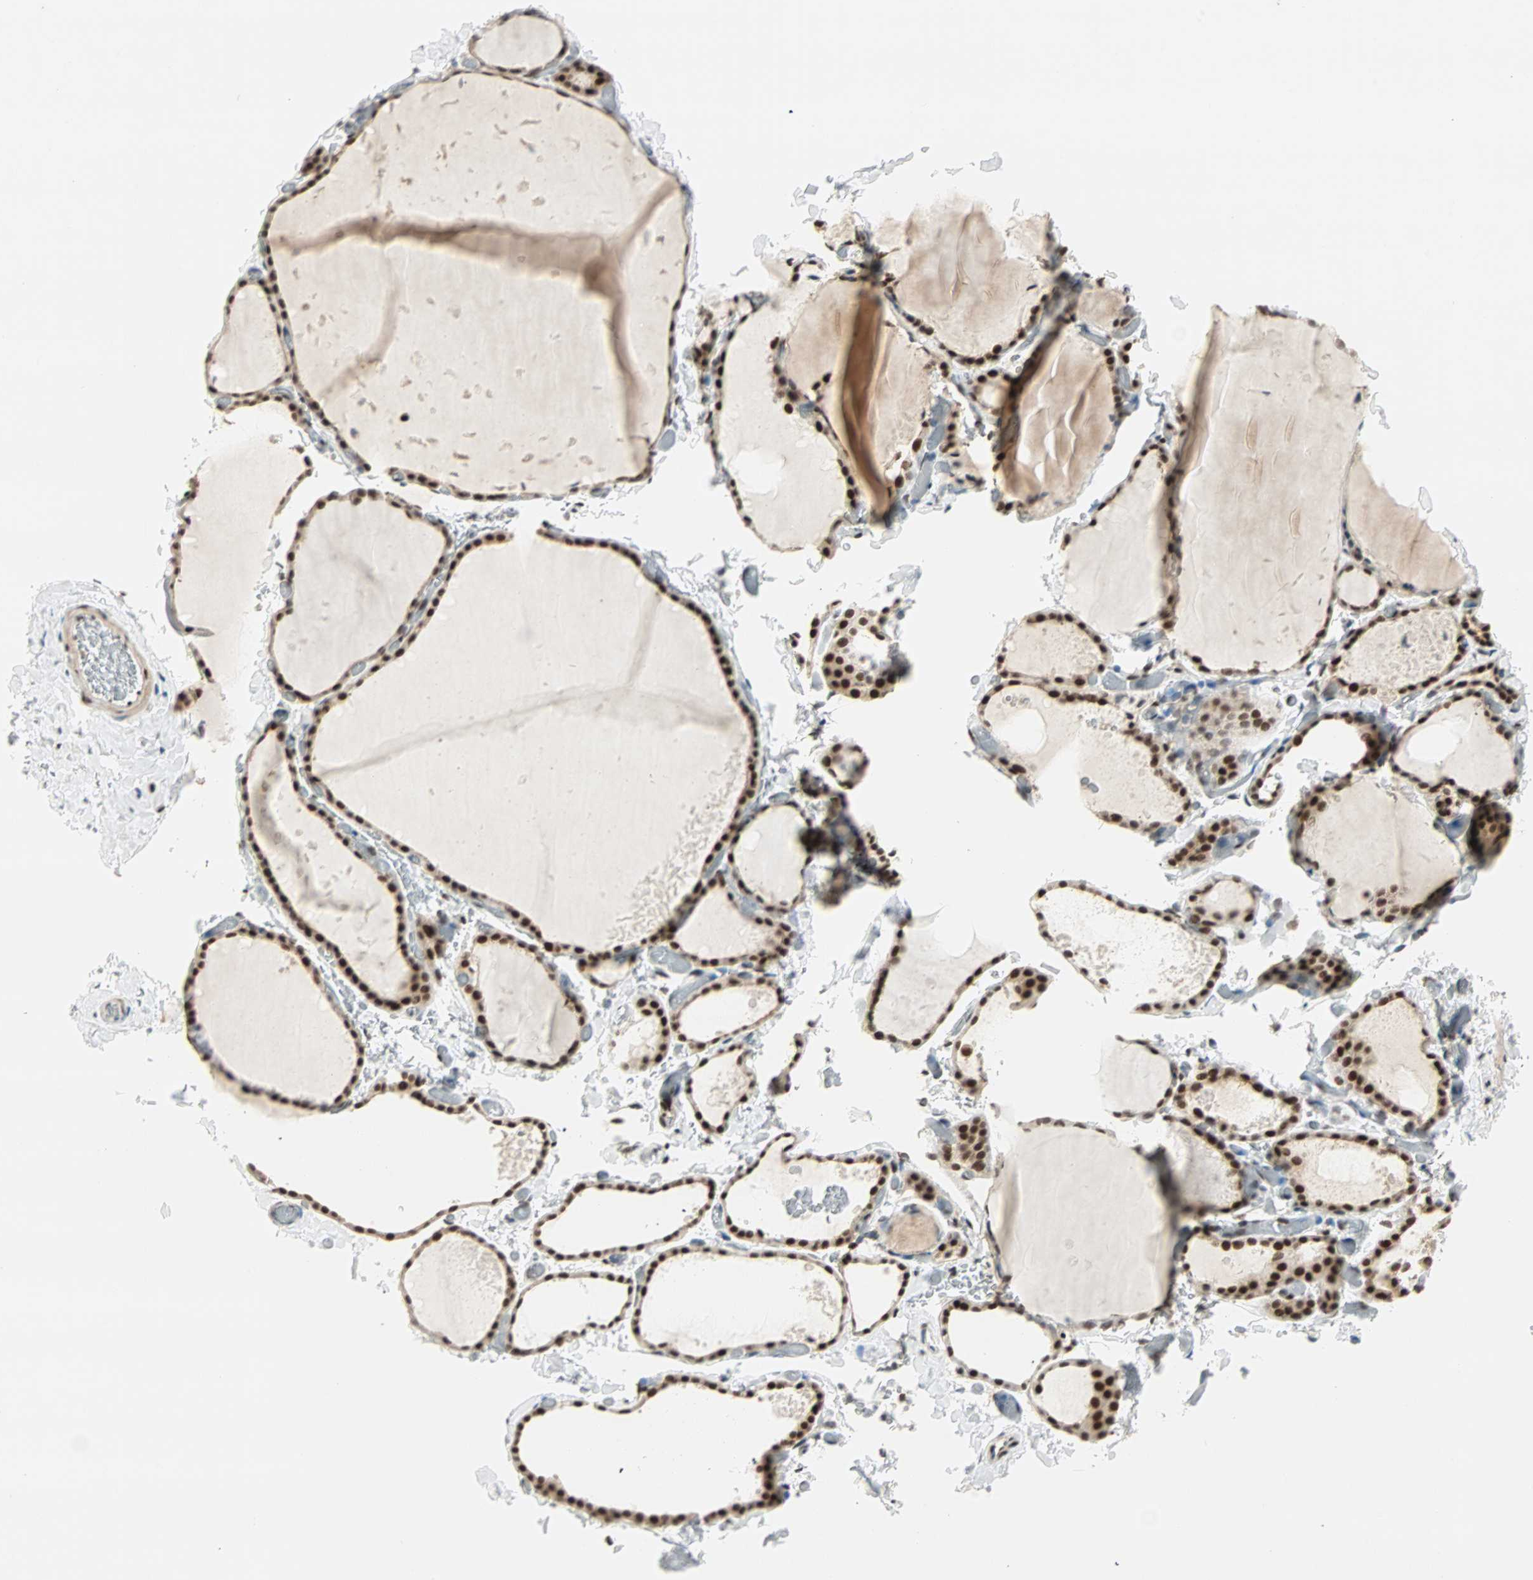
{"staining": {"intensity": "strong", "quantity": ">75%", "location": "nuclear"}, "tissue": "thyroid gland", "cell_type": "Glandular cells", "image_type": "normal", "snomed": [{"axis": "morphology", "description": "Normal tissue, NOS"}, {"axis": "topography", "description": "Thyroid gland"}], "caption": "Glandular cells demonstrate high levels of strong nuclear expression in about >75% of cells in normal human thyroid gland. (IHC, brightfield microscopy, high magnification).", "gene": "BLM", "patient": {"sex": "female", "age": 22}}